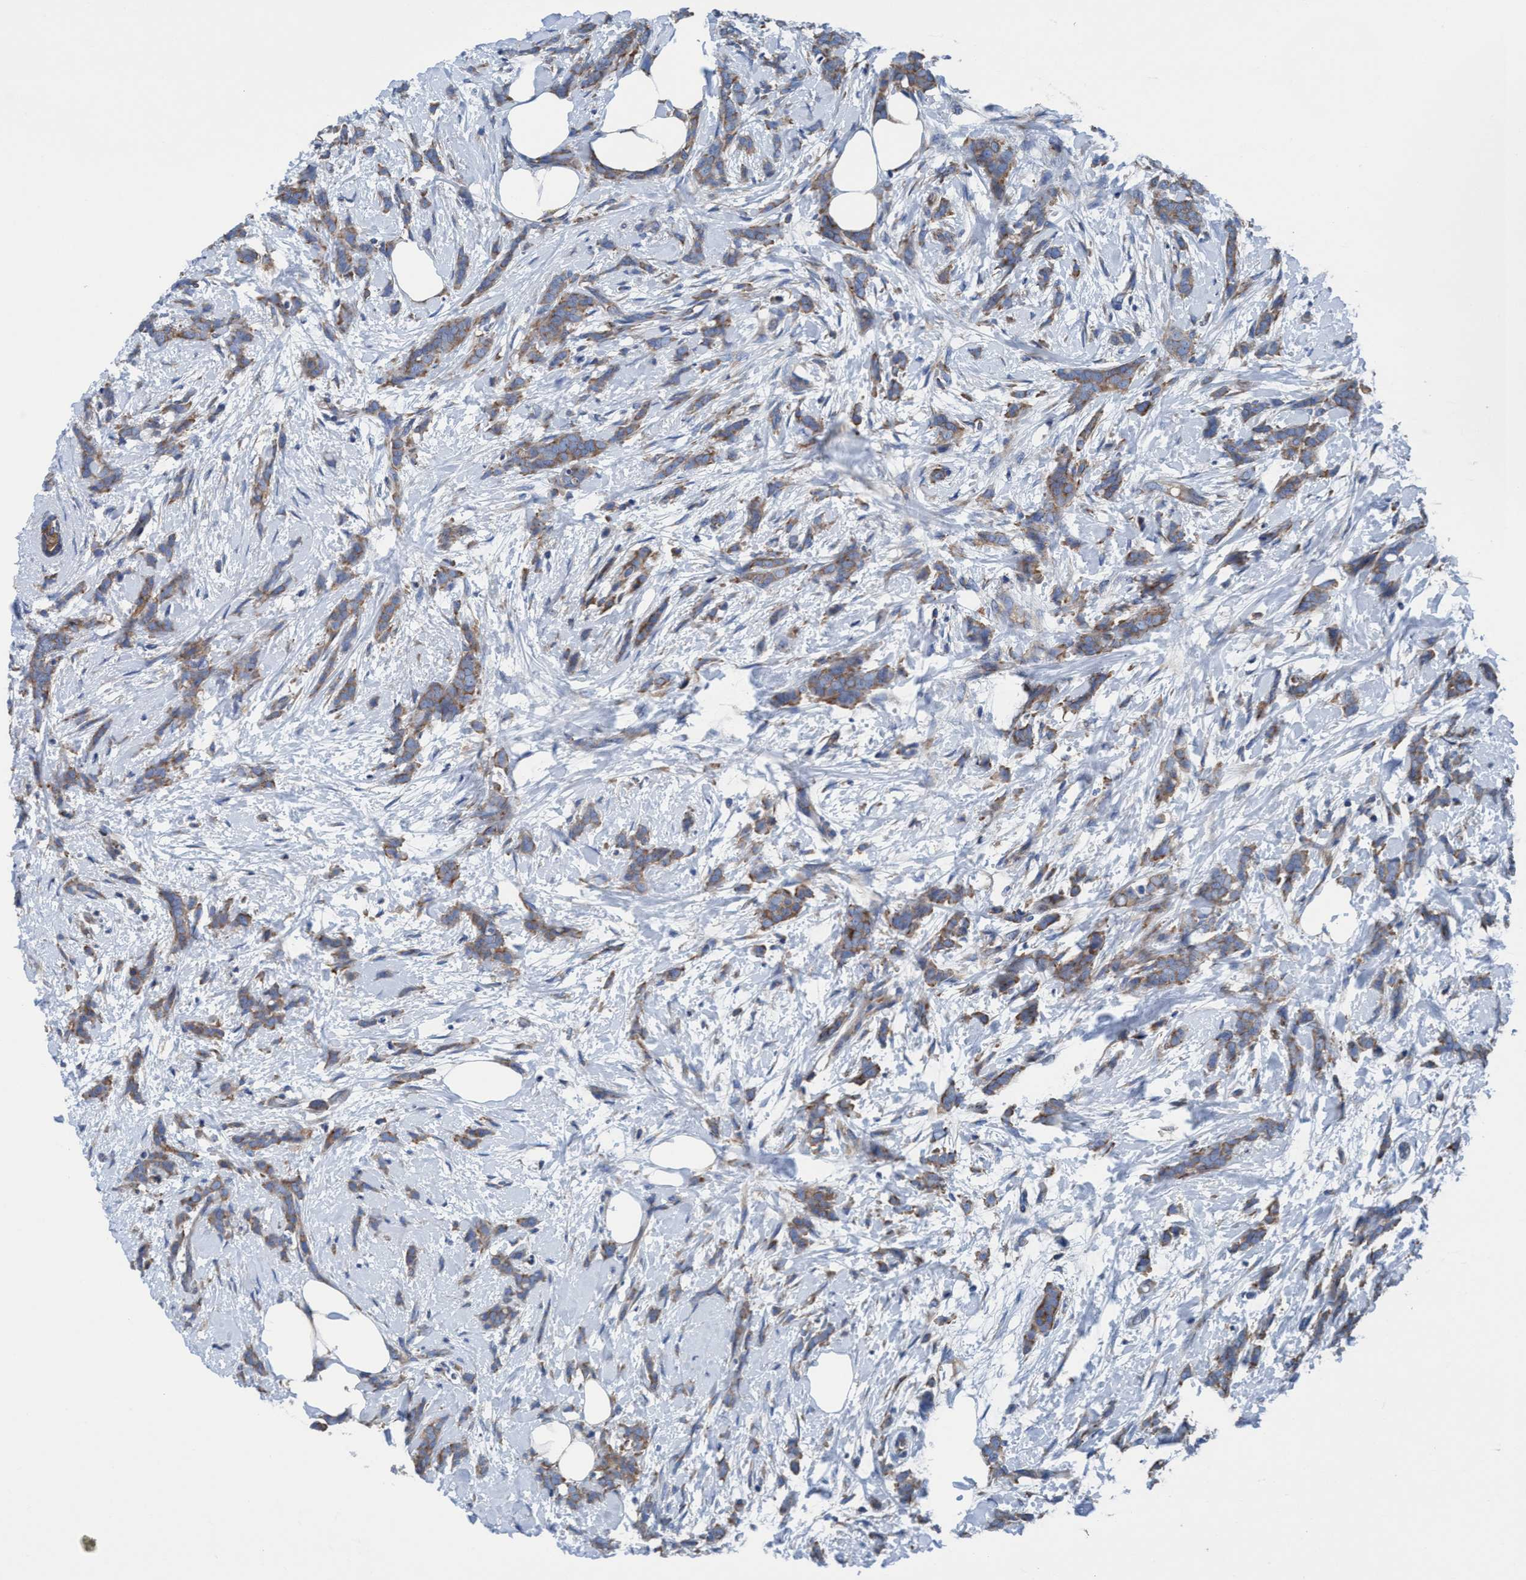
{"staining": {"intensity": "weak", "quantity": ">75%", "location": "cytoplasmic/membranous"}, "tissue": "breast cancer", "cell_type": "Tumor cells", "image_type": "cancer", "snomed": [{"axis": "morphology", "description": "Lobular carcinoma, in situ"}, {"axis": "morphology", "description": "Lobular carcinoma"}, {"axis": "topography", "description": "Breast"}], "caption": "A histopathology image of human lobular carcinoma in situ (breast) stained for a protein shows weak cytoplasmic/membranous brown staining in tumor cells.", "gene": "NMT1", "patient": {"sex": "female", "age": 41}}